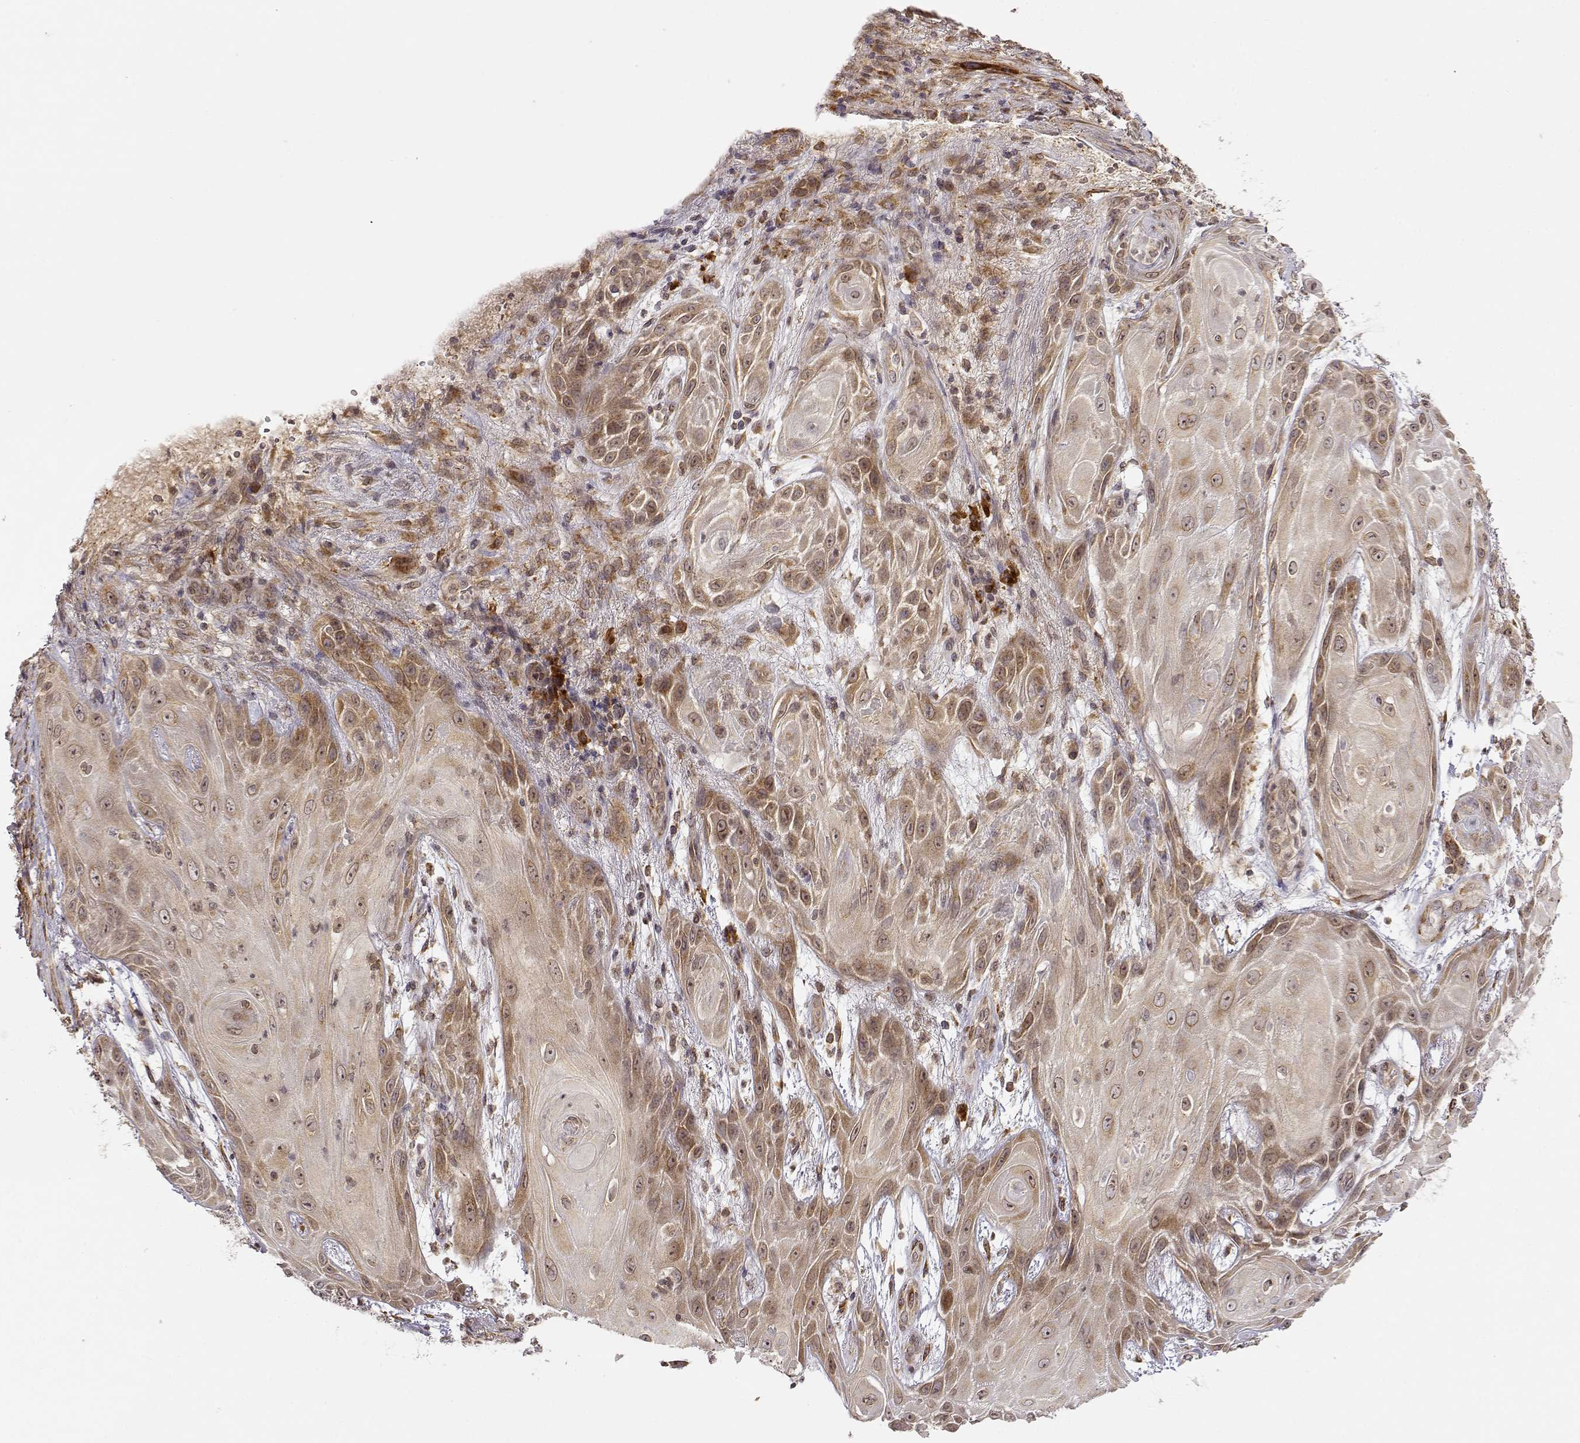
{"staining": {"intensity": "weak", "quantity": ">75%", "location": "cytoplasmic/membranous"}, "tissue": "skin cancer", "cell_type": "Tumor cells", "image_type": "cancer", "snomed": [{"axis": "morphology", "description": "Squamous cell carcinoma, NOS"}, {"axis": "topography", "description": "Skin"}], "caption": "A high-resolution micrograph shows immunohistochemistry staining of squamous cell carcinoma (skin), which reveals weak cytoplasmic/membranous positivity in approximately >75% of tumor cells.", "gene": "ERGIC2", "patient": {"sex": "male", "age": 62}}